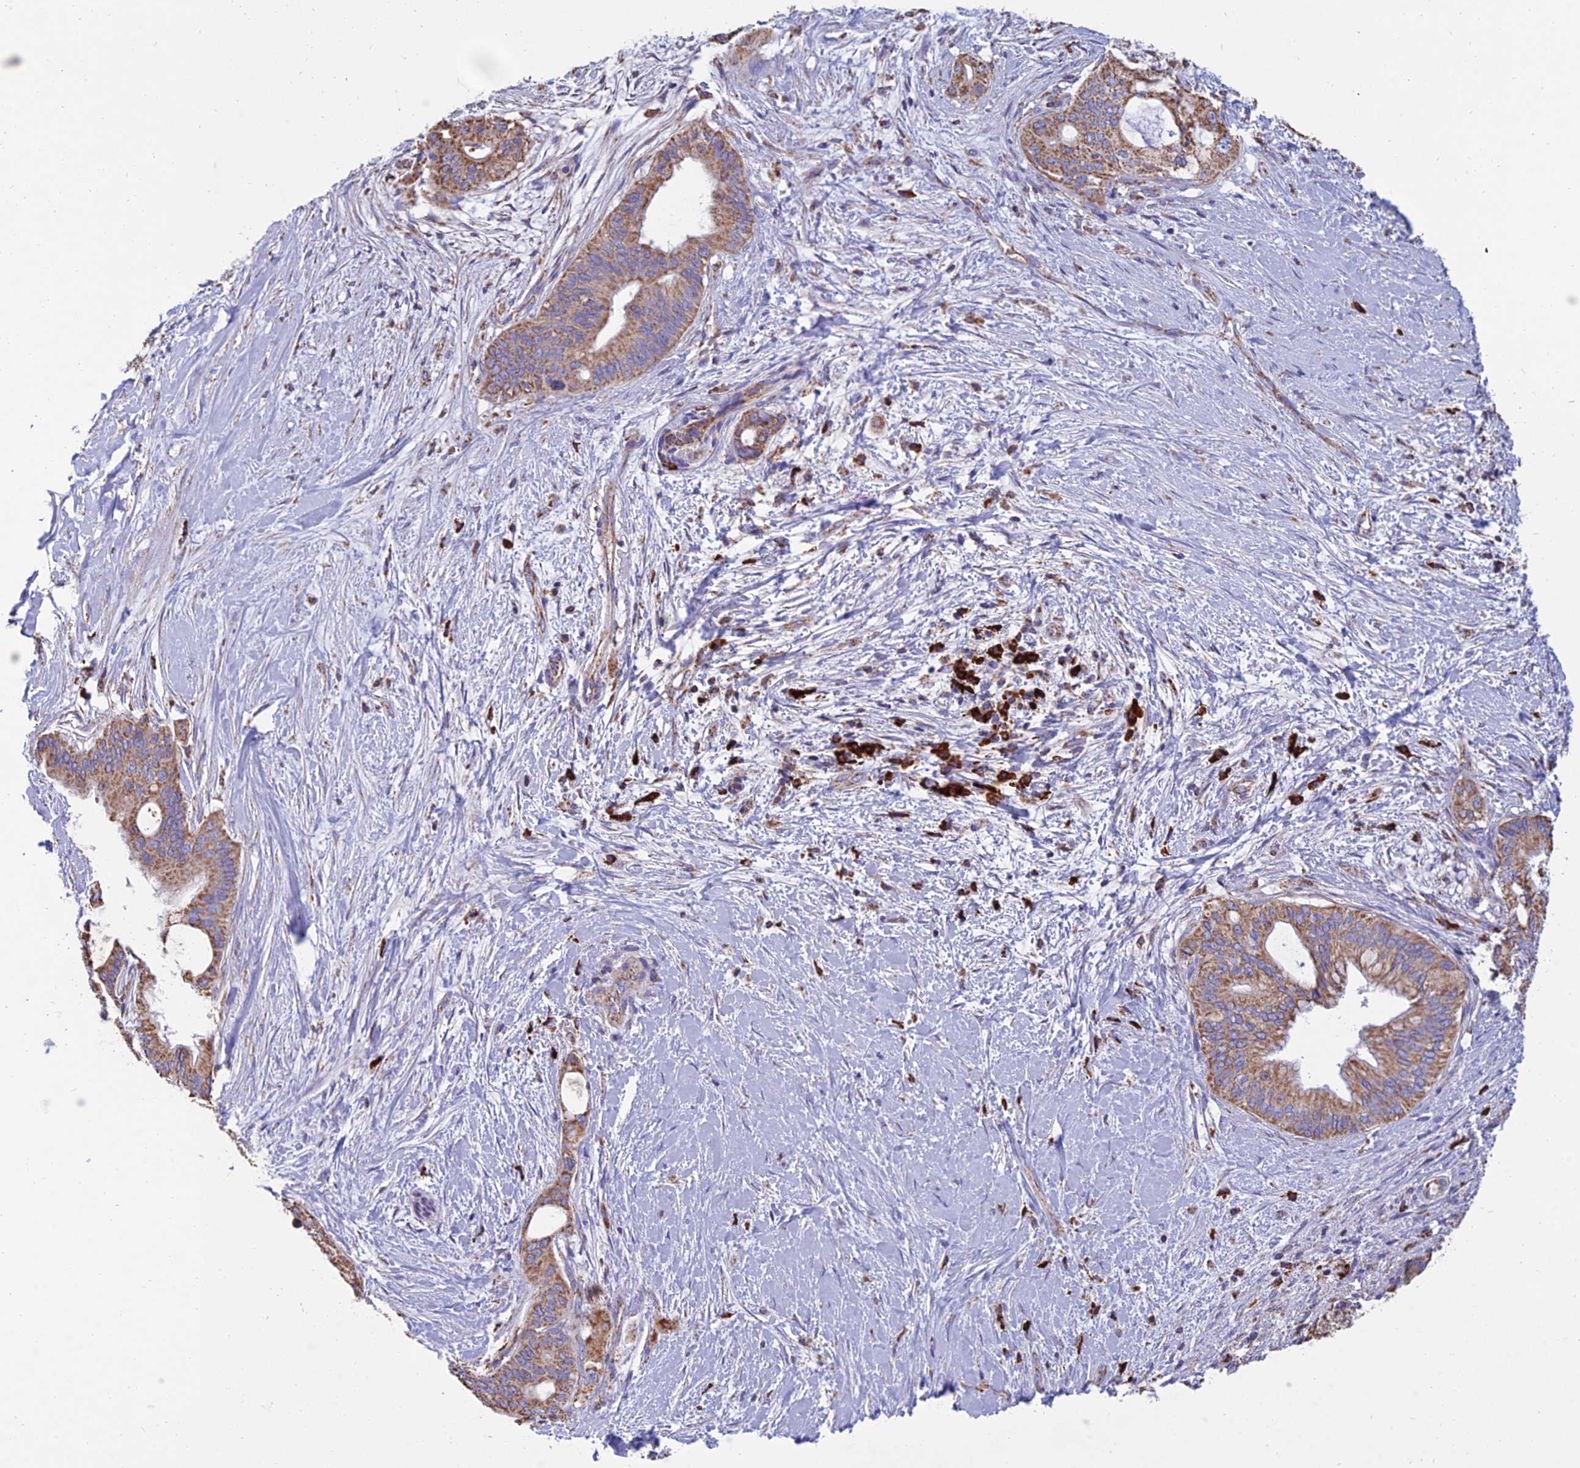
{"staining": {"intensity": "moderate", "quantity": ">75%", "location": "cytoplasmic/membranous"}, "tissue": "pancreatic cancer", "cell_type": "Tumor cells", "image_type": "cancer", "snomed": [{"axis": "morphology", "description": "Adenocarcinoma, NOS"}, {"axis": "topography", "description": "Pancreas"}], "caption": "Immunohistochemical staining of pancreatic cancer (adenocarcinoma) shows moderate cytoplasmic/membranous protein positivity in about >75% of tumor cells.", "gene": "OR2W3", "patient": {"sex": "male", "age": 46}}